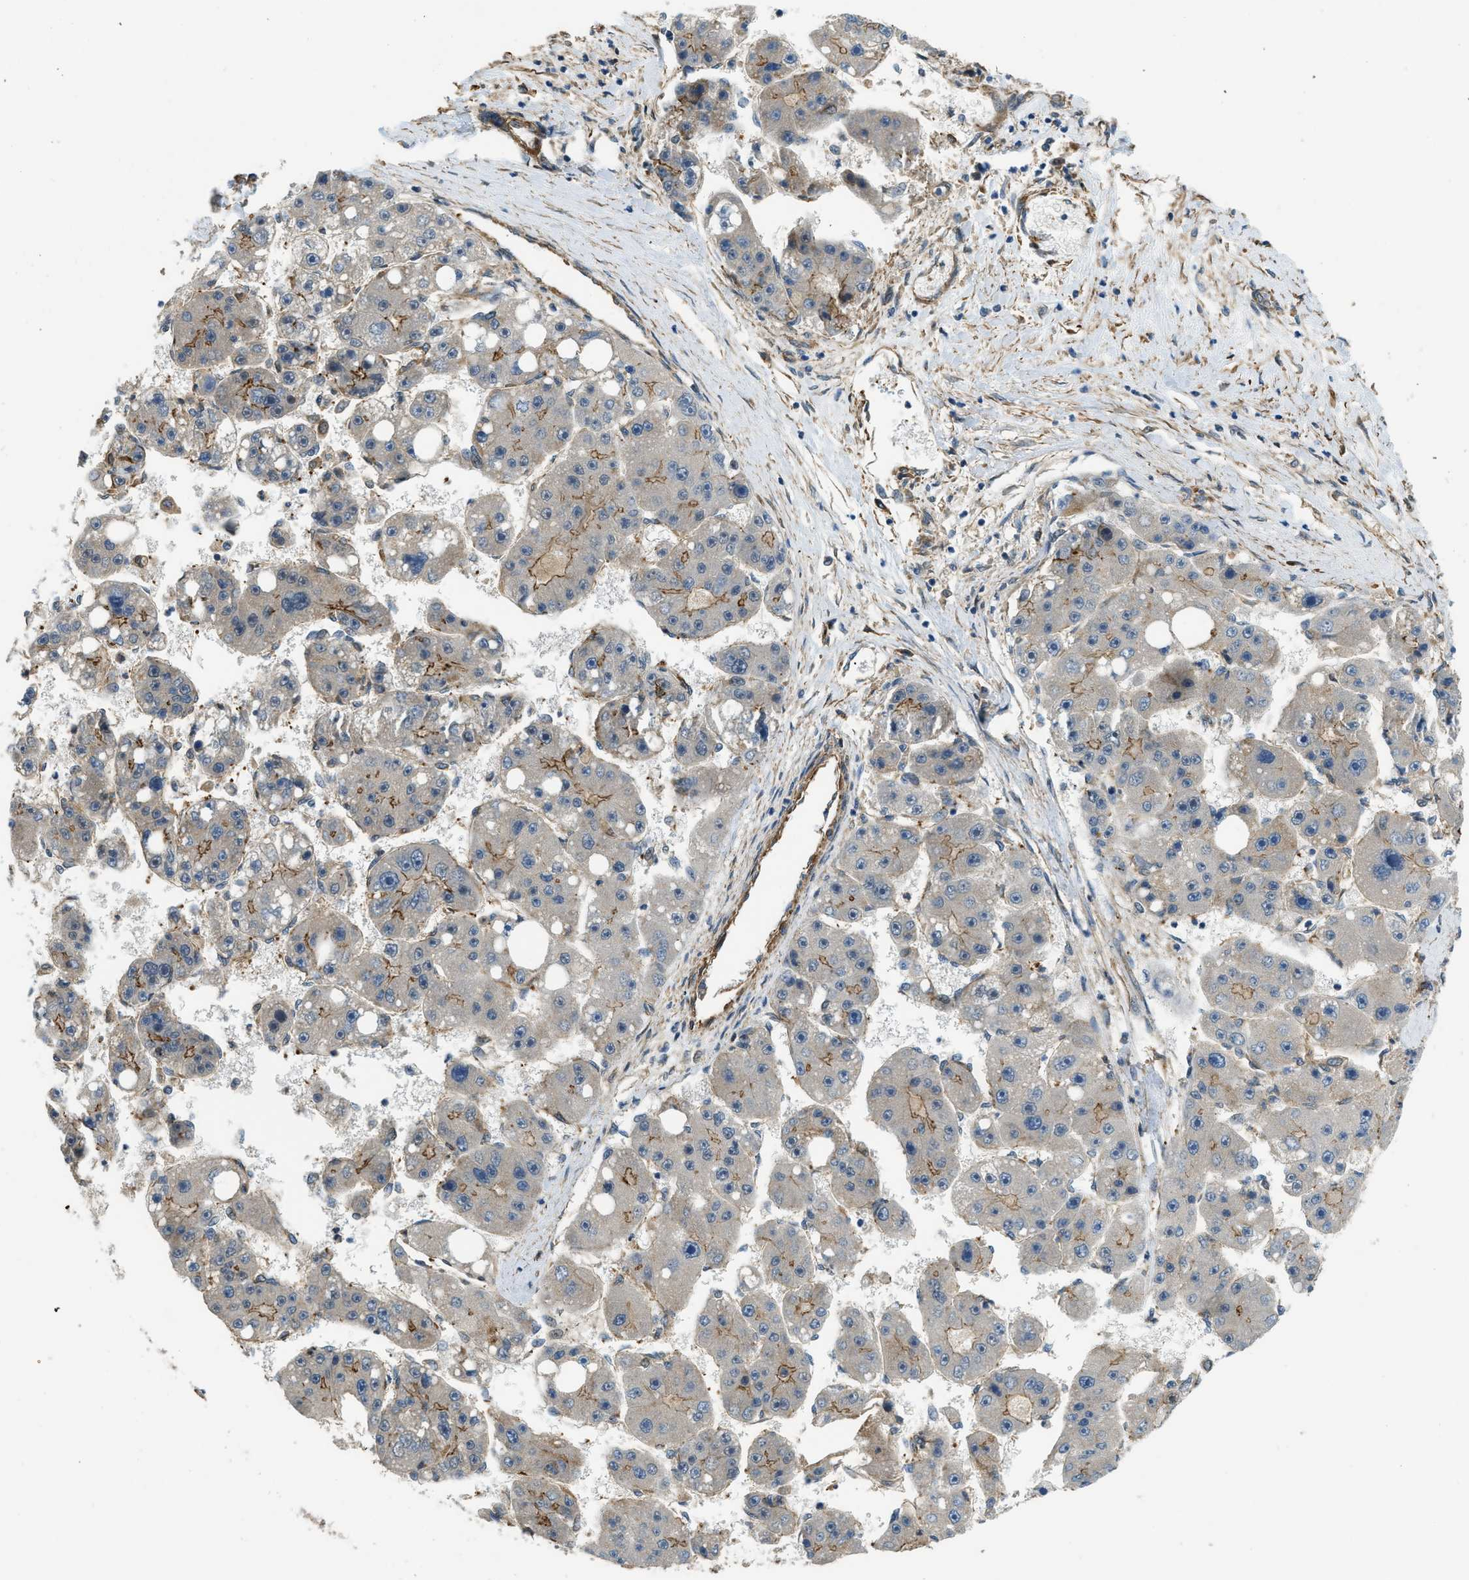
{"staining": {"intensity": "moderate", "quantity": "25%-75%", "location": "cytoplasmic/membranous"}, "tissue": "liver cancer", "cell_type": "Tumor cells", "image_type": "cancer", "snomed": [{"axis": "morphology", "description": "Carcinoma, Hepatocellular, NOS"}, {"axis": "topography", "description": "Liver"}], "caption": "Approximately 25%-75% of tumor cells in liver cancer (hepatocellular carcinoma) display moderate cytoplasmic/membranous protein staining as visualized by brown immunohistochemical staining.", "gene": "CGN", "patient": {"sex": "female", "age": 61}}